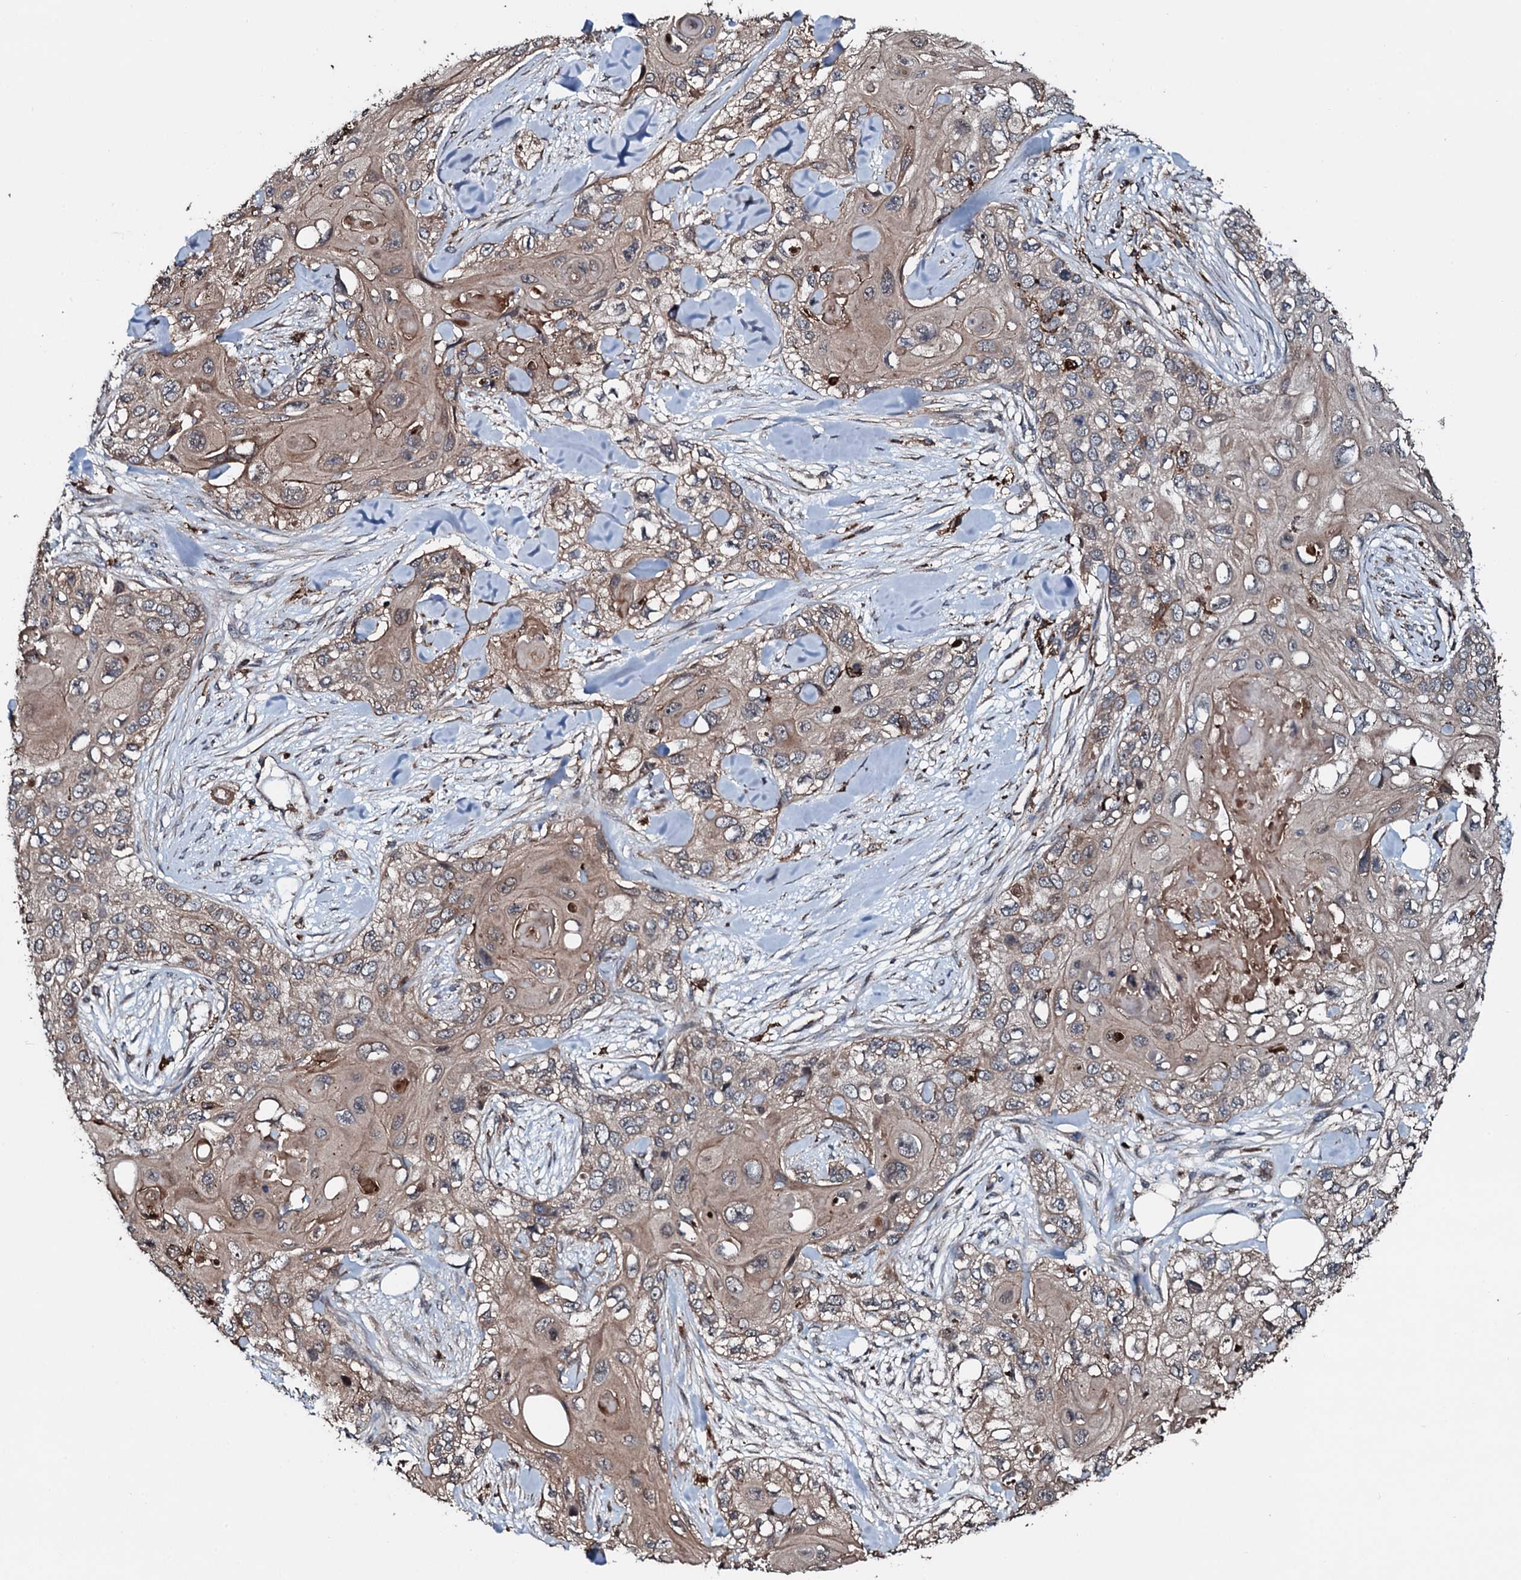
{"staining": {"intensity": "weak", "quantity": "25%-75%", "location": "cytoplasmic/membranous"}, "tissue": "skin cancer", "cell_type": "Tumor cells", "image_type": "cancer", "snomed": [{"axis": "morphology", "description": "Normal tissue, NOS"}, {"axis": "morphology", "description": "Squamous cell carcinoma, NOS"}, {"axis": "topography", "description": "Skin"}], "caption": "Brown immunohistochemical staining in human squamous cell carcinoma (skin) displays weak cytoplasmic/membranous expression in approximately 25%-75% of tumor cells.", "gene": "TPGS2", "patient": {"sex": "male", "age": 72}}